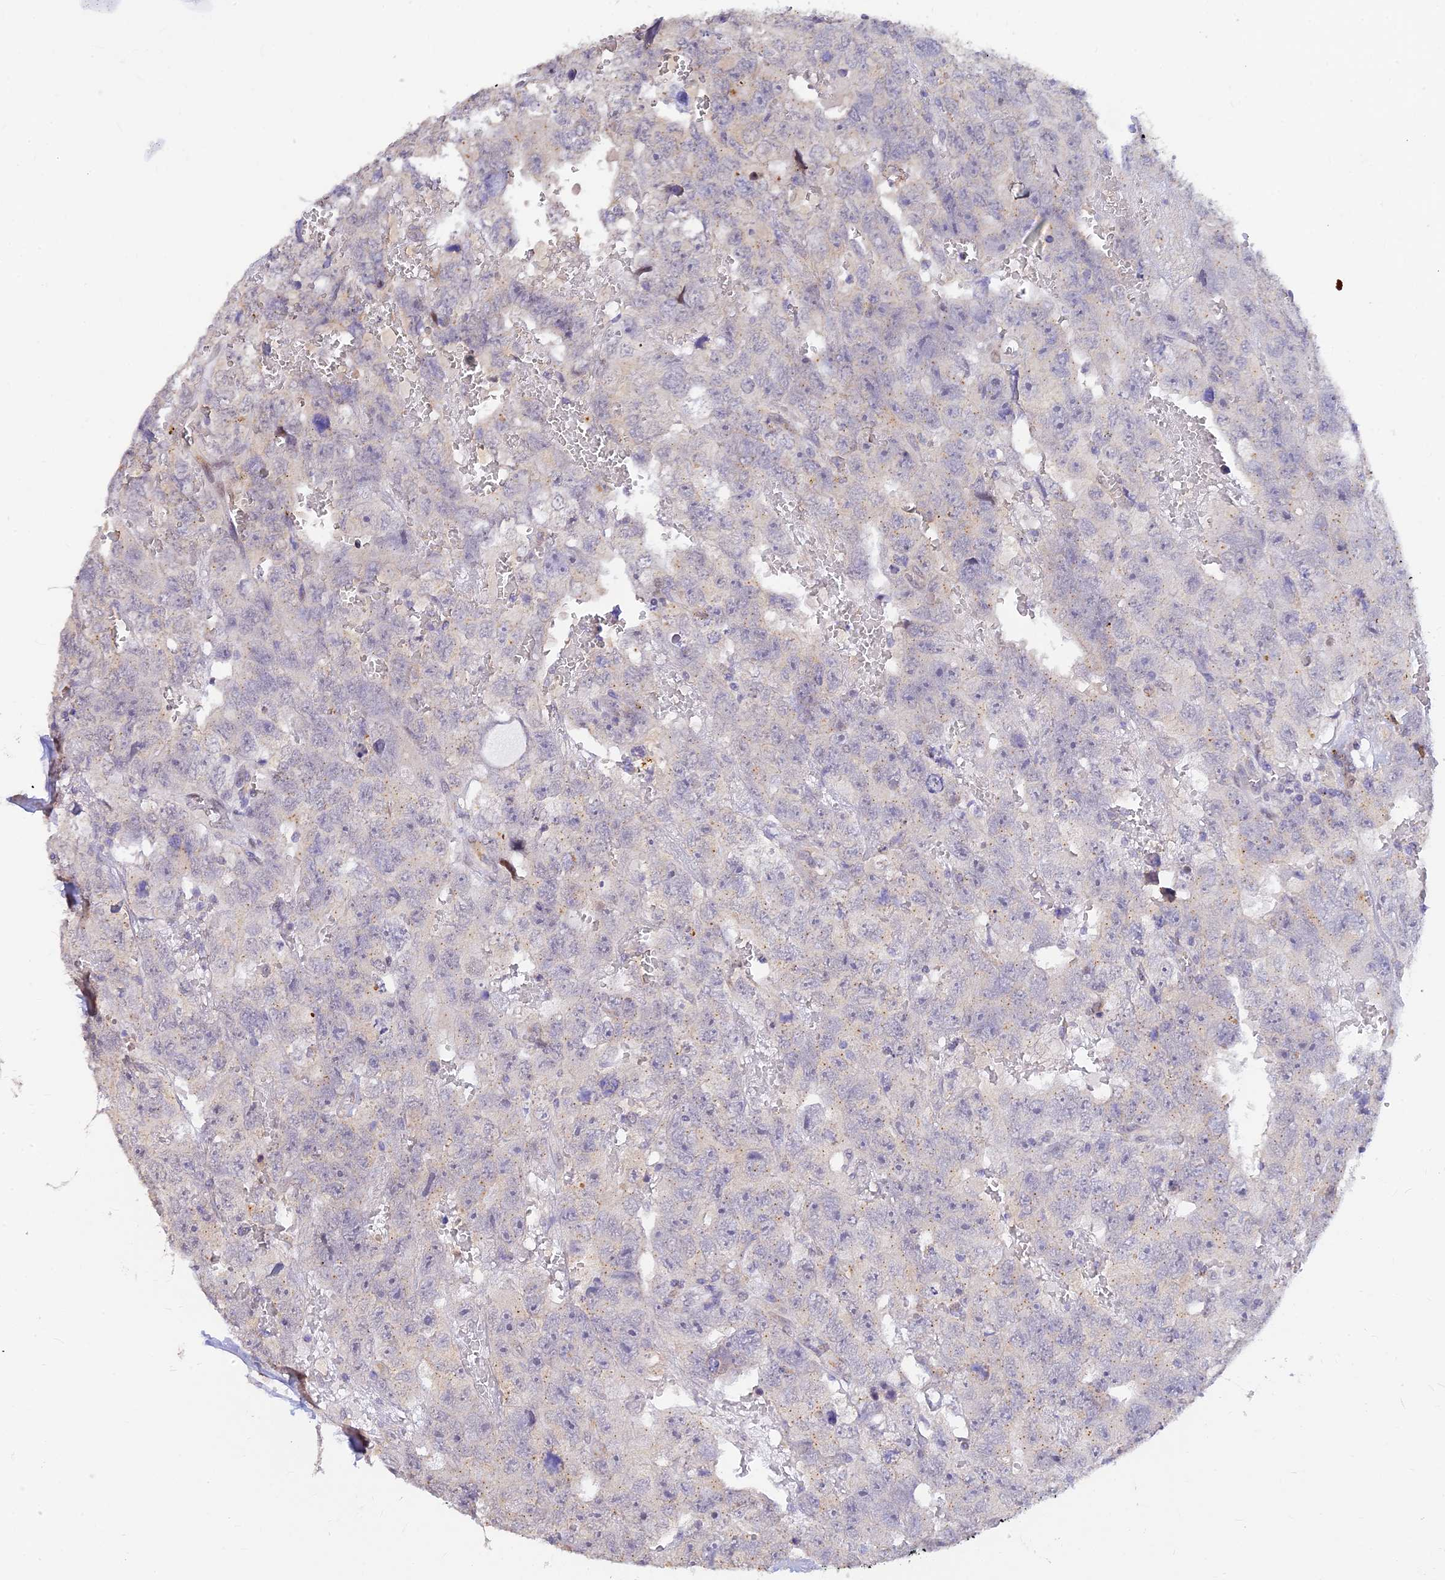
{"staining": {"intensity": "negative", "quantity": "none", "location": "none"}, "tissue": "testis cancer", "cell_type": "Tumor cells", "image_type": "cancer", "snomed": [{"axis": "morphology", "description": "Carcinoma, Embryonal, NOS"}, {"axis": "topography", "description": "Testis"}], "caption": "The histopathology image shows no staining of tumor cells in testis cancer (embryonal carcinoma). (DAB immunohistochemistry (IHC) visualized using brightfield microscopy, high magnification).", "gene": "INKA1", "patient": {"sex": "male", "age": 45}}